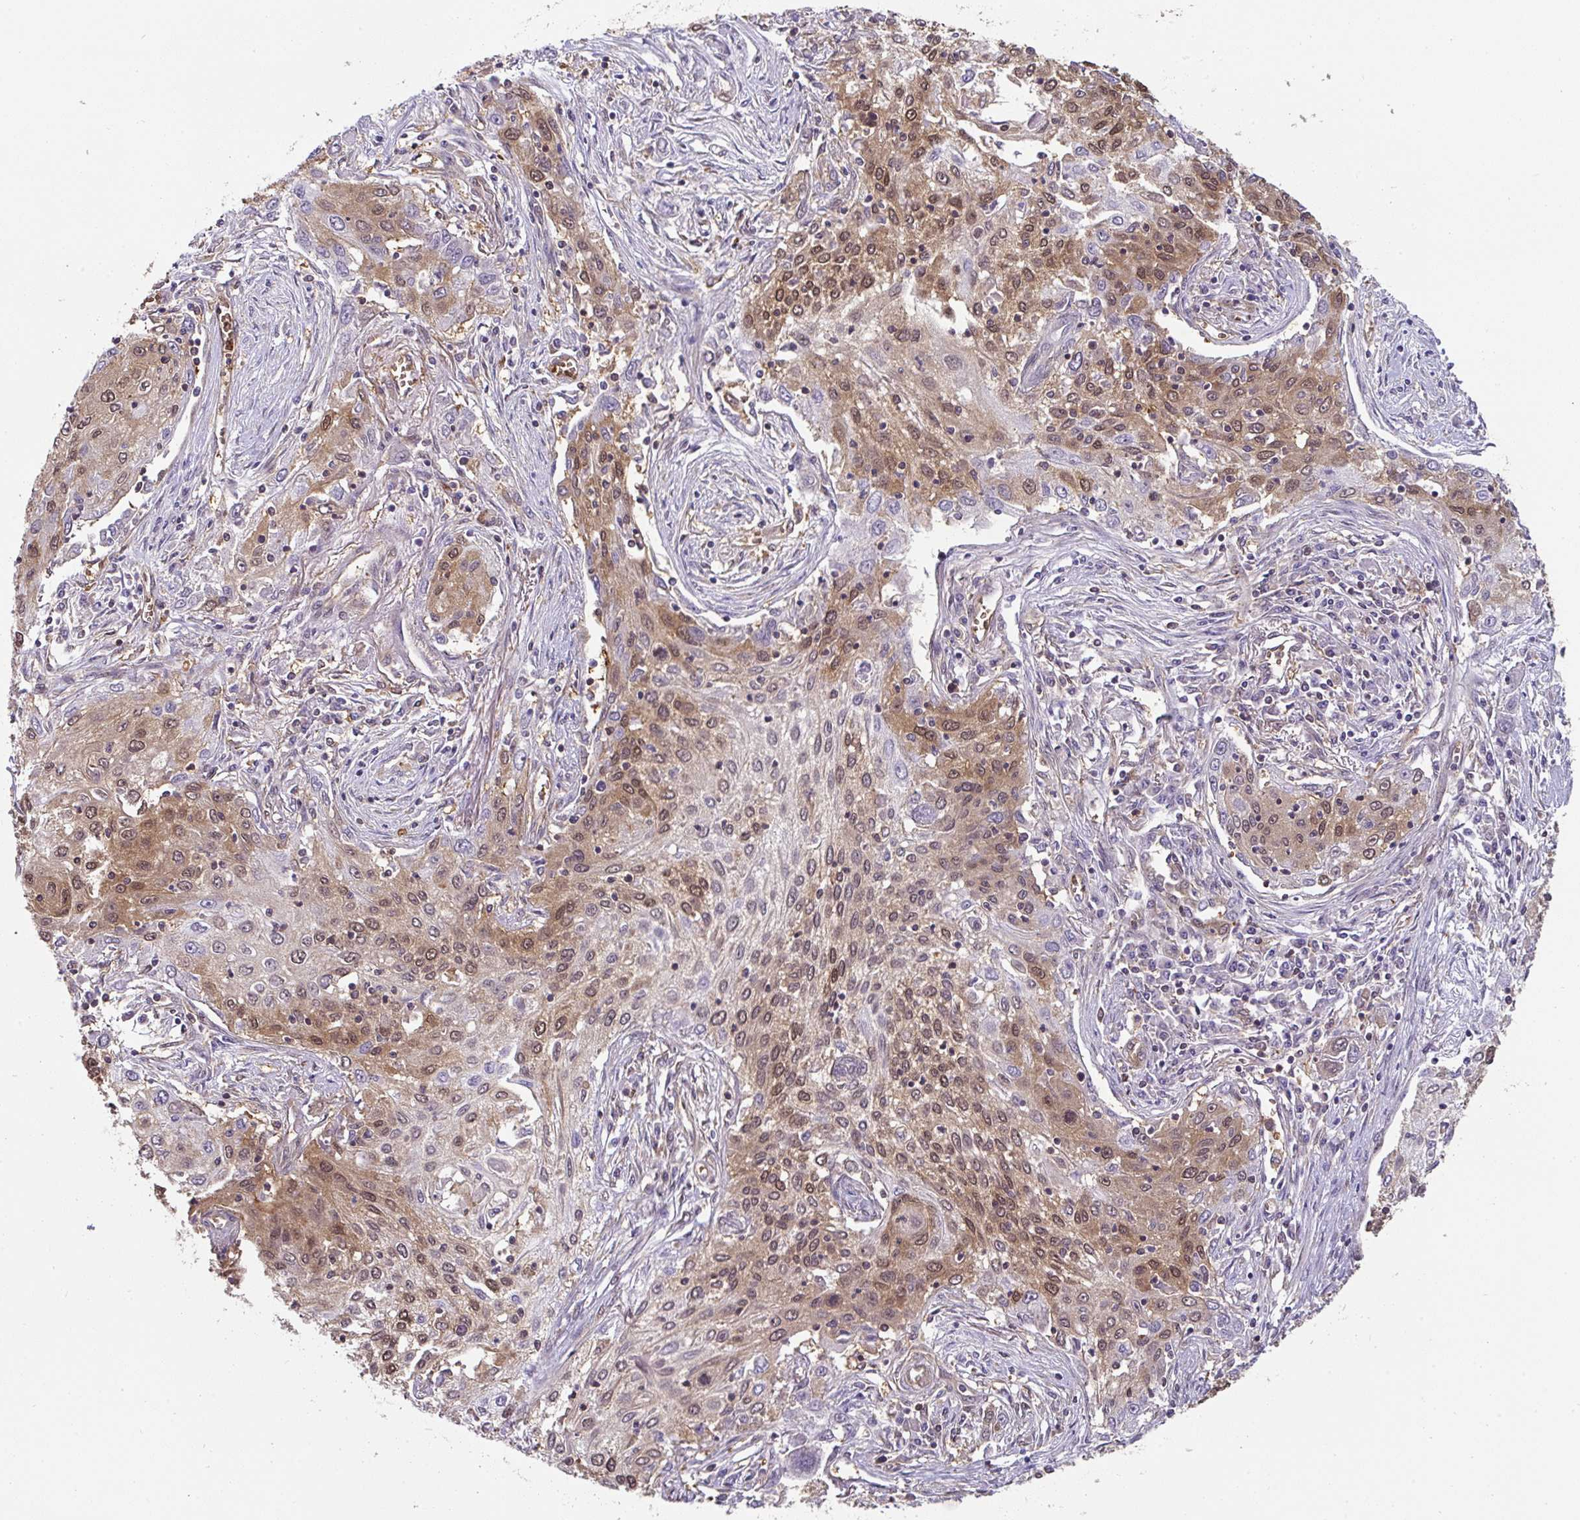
{"staining": {"intensity": "moderate", "quantity": ">75%", "location": "cytoplasmic/membranous,nuclear"}, "tissue": "lung cancer", "cell_type": "Tumor cells", "image_type": "cancer", "snomed": [{"axis": "morphology", "description": "Squamous cell carcinoma, NOS"}, {"axis": "topography", "description": "Lung"}], "caption": "Lung squamous cell carcinoma stained with a brown dye shows moderate cytoplasmic/membranous and nuclear positive expression in approximately >75% of tumor cells.", "gene": "ST13", "patient": {"sex": "female", "age": 69}}